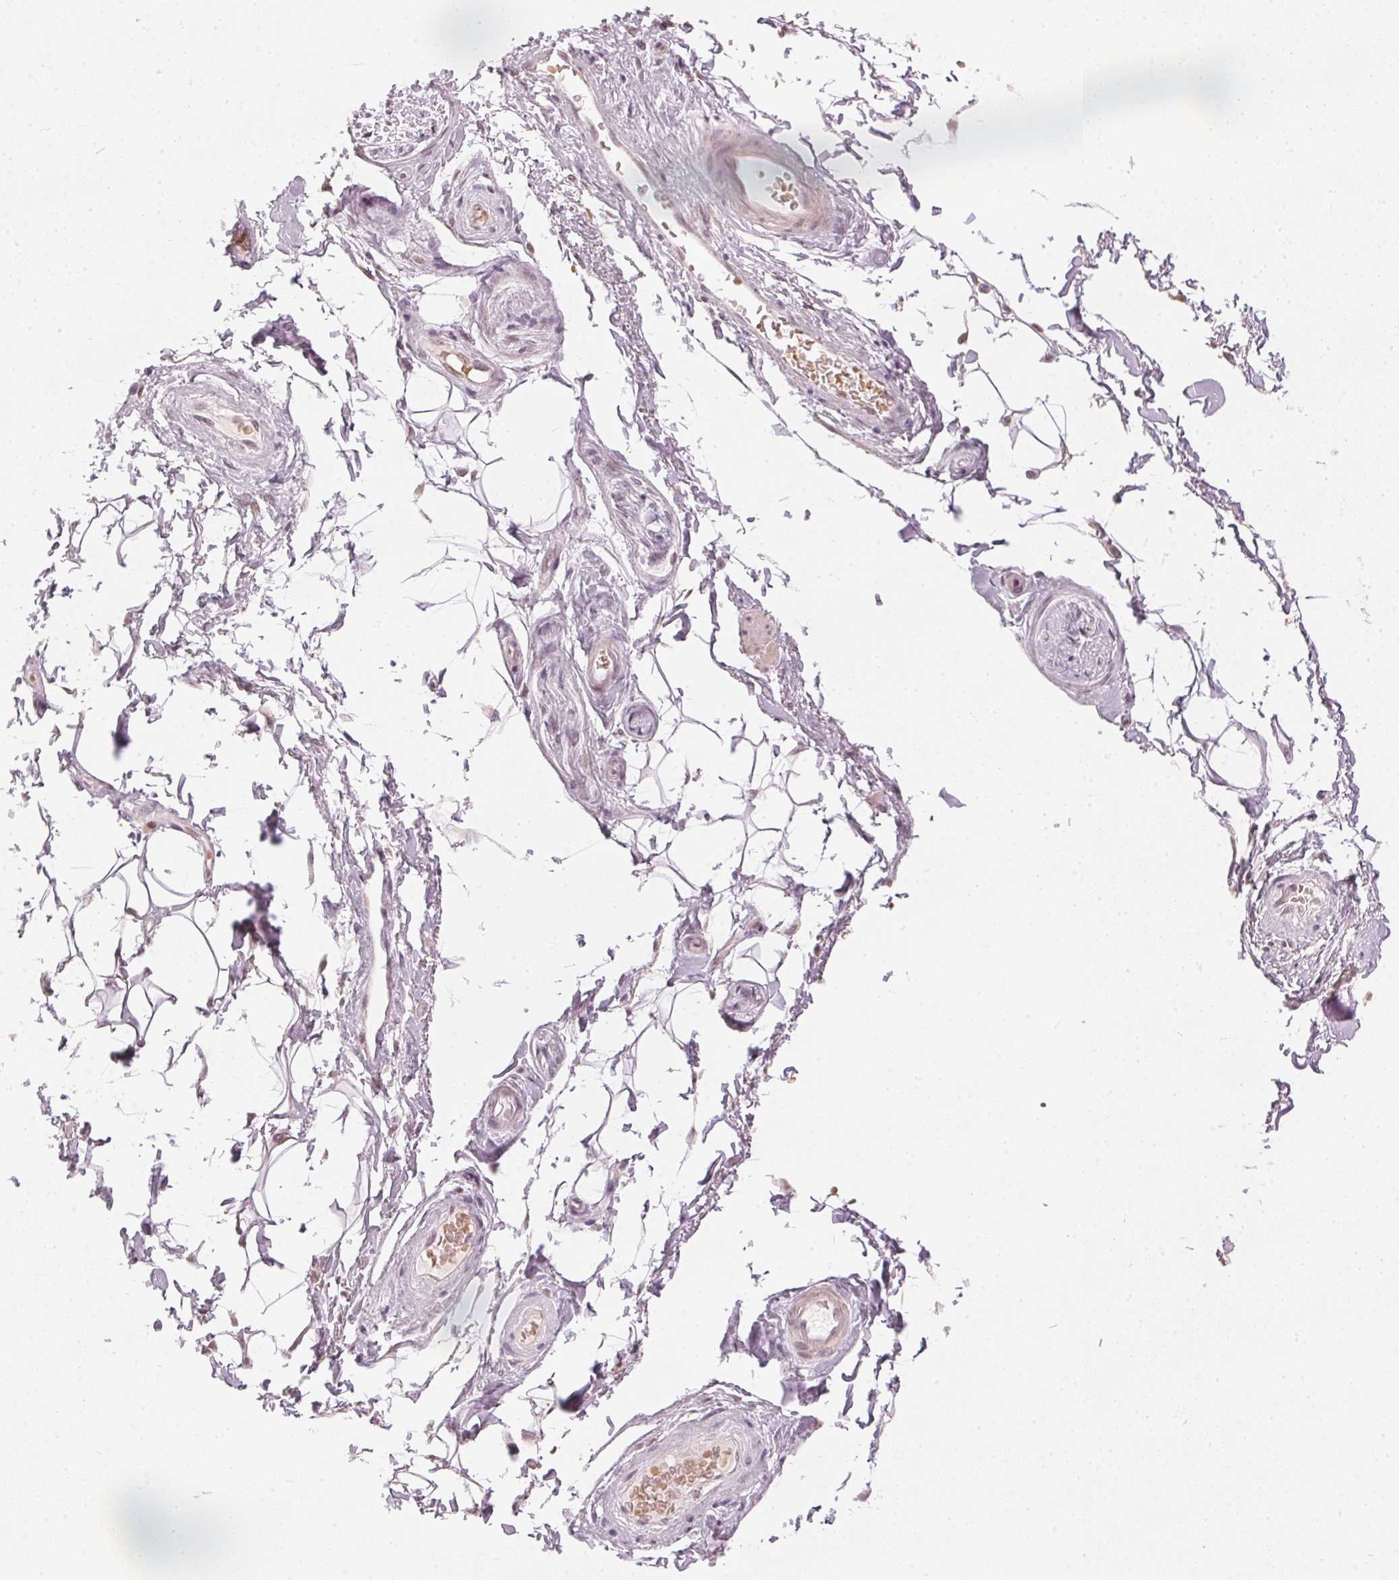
{"staining": {"intensity": "negative", "quantity": "none", "location": "none"}, "tissue": "adipose tissue", "cell_type": "Adipocytes", "image_type": "normal", "snomed": [{"axis": "morphology", "description": "Normal tissue, NOS"}, {"axis": "topography", "description": "Anal"}, {"axis": "topography", "description": "Peripheral nerve tissue"}], "caption": "A histopathology image of adipose tissue stained for a protein displays no brown staining in adipocytes.", "gene": "ENSG00000267001", "patient": {"sex": "male", "age": 51}}